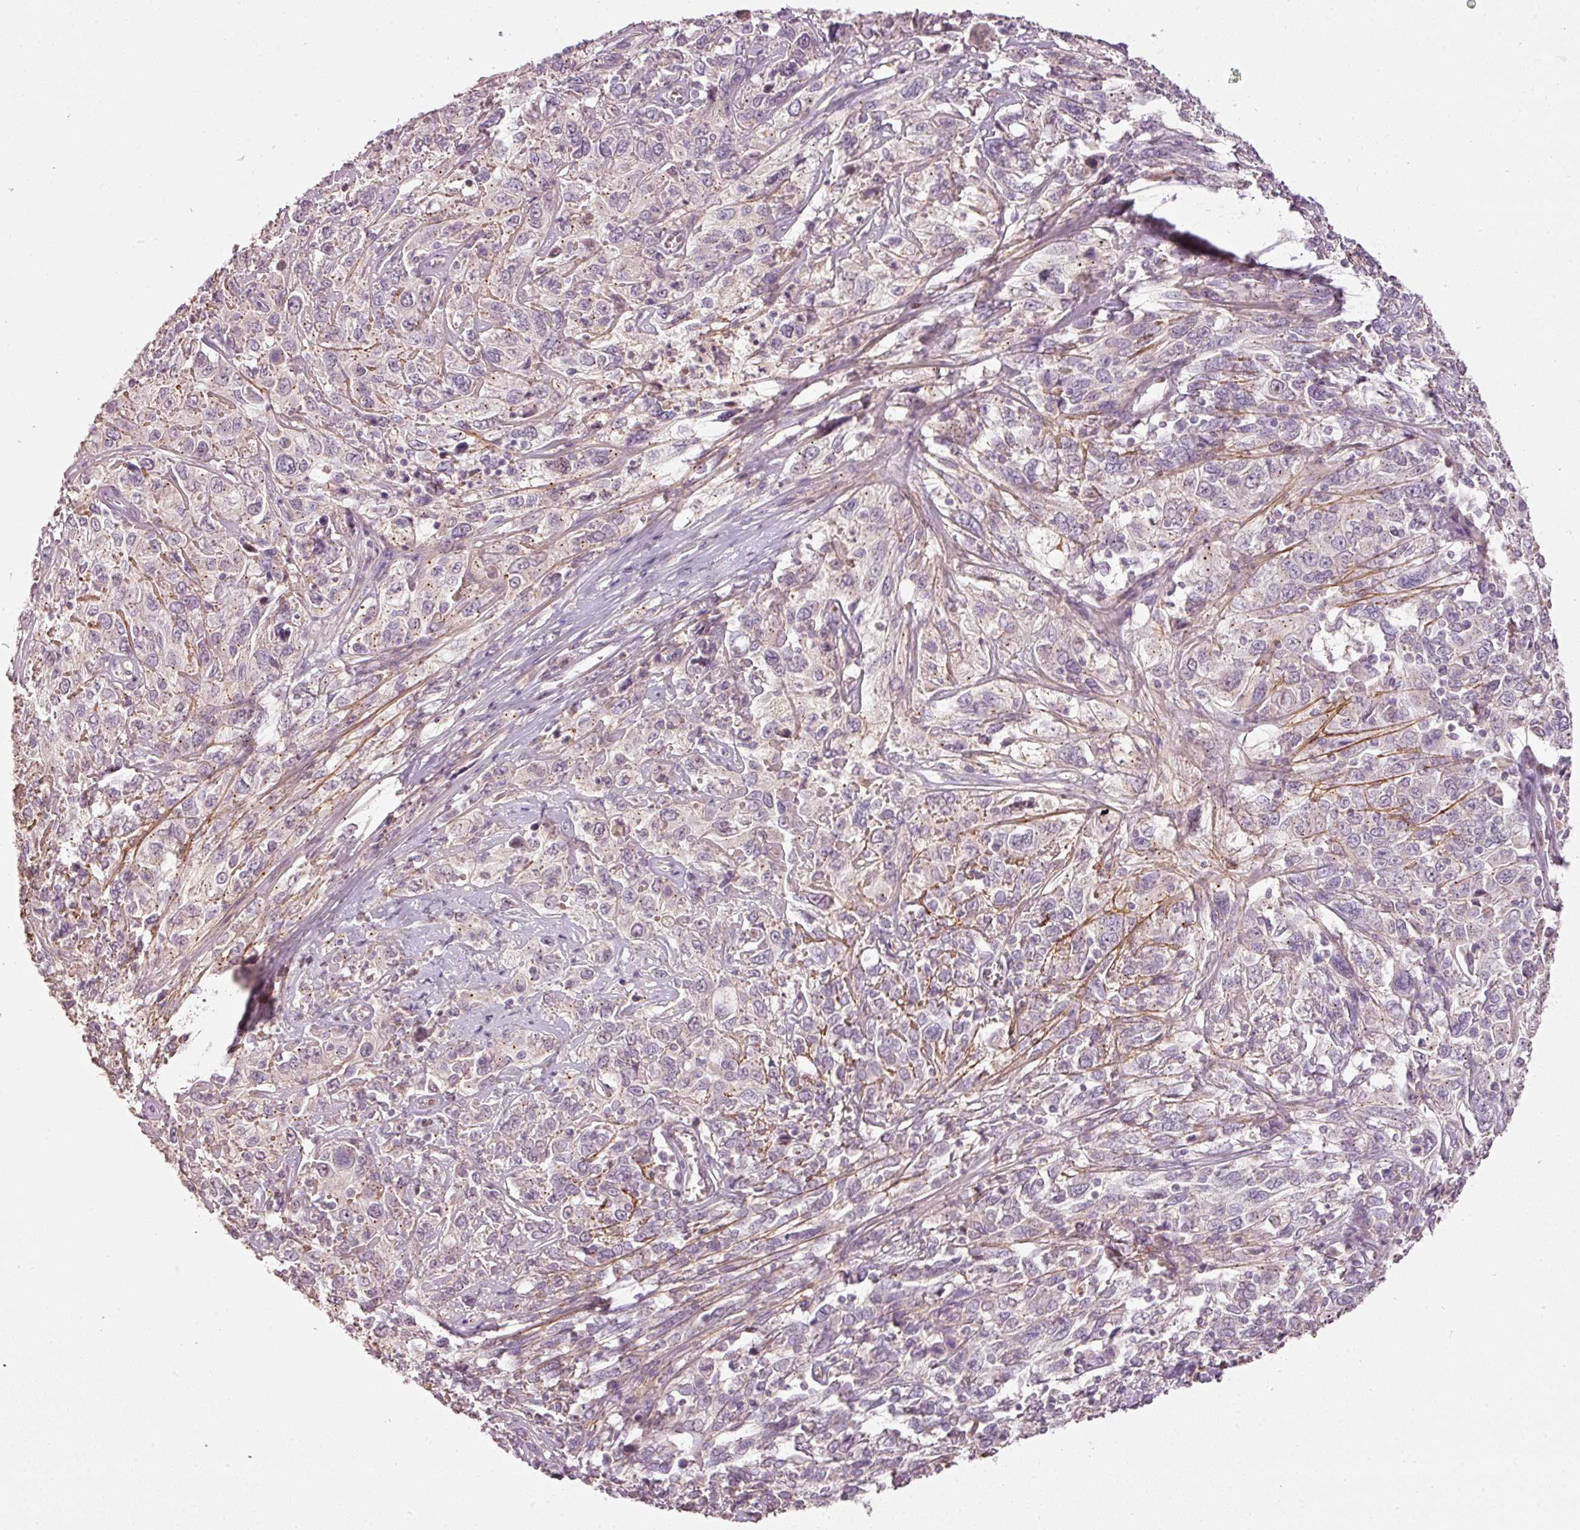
{"staining": {"intensity": "negative", "quantity": "none", "location": "none"}, "tissue": "cervical cancer", "cell_type": "Tumor cells", "image_type": "cancer", "snomed": [{"axis": "morphology", "description": "Squamous cell carcinoma, NOS"}, {"axis": "topography", "description": "Cervix"}], "caption": "An IHC micrograph of squamous cell carcinoma (cervical) is shown. There is no staining in tumor cells of squamous cell carcinoma (cervical).", "gene": "TOB2", "patient": {"sex": "female", "age": 46}}